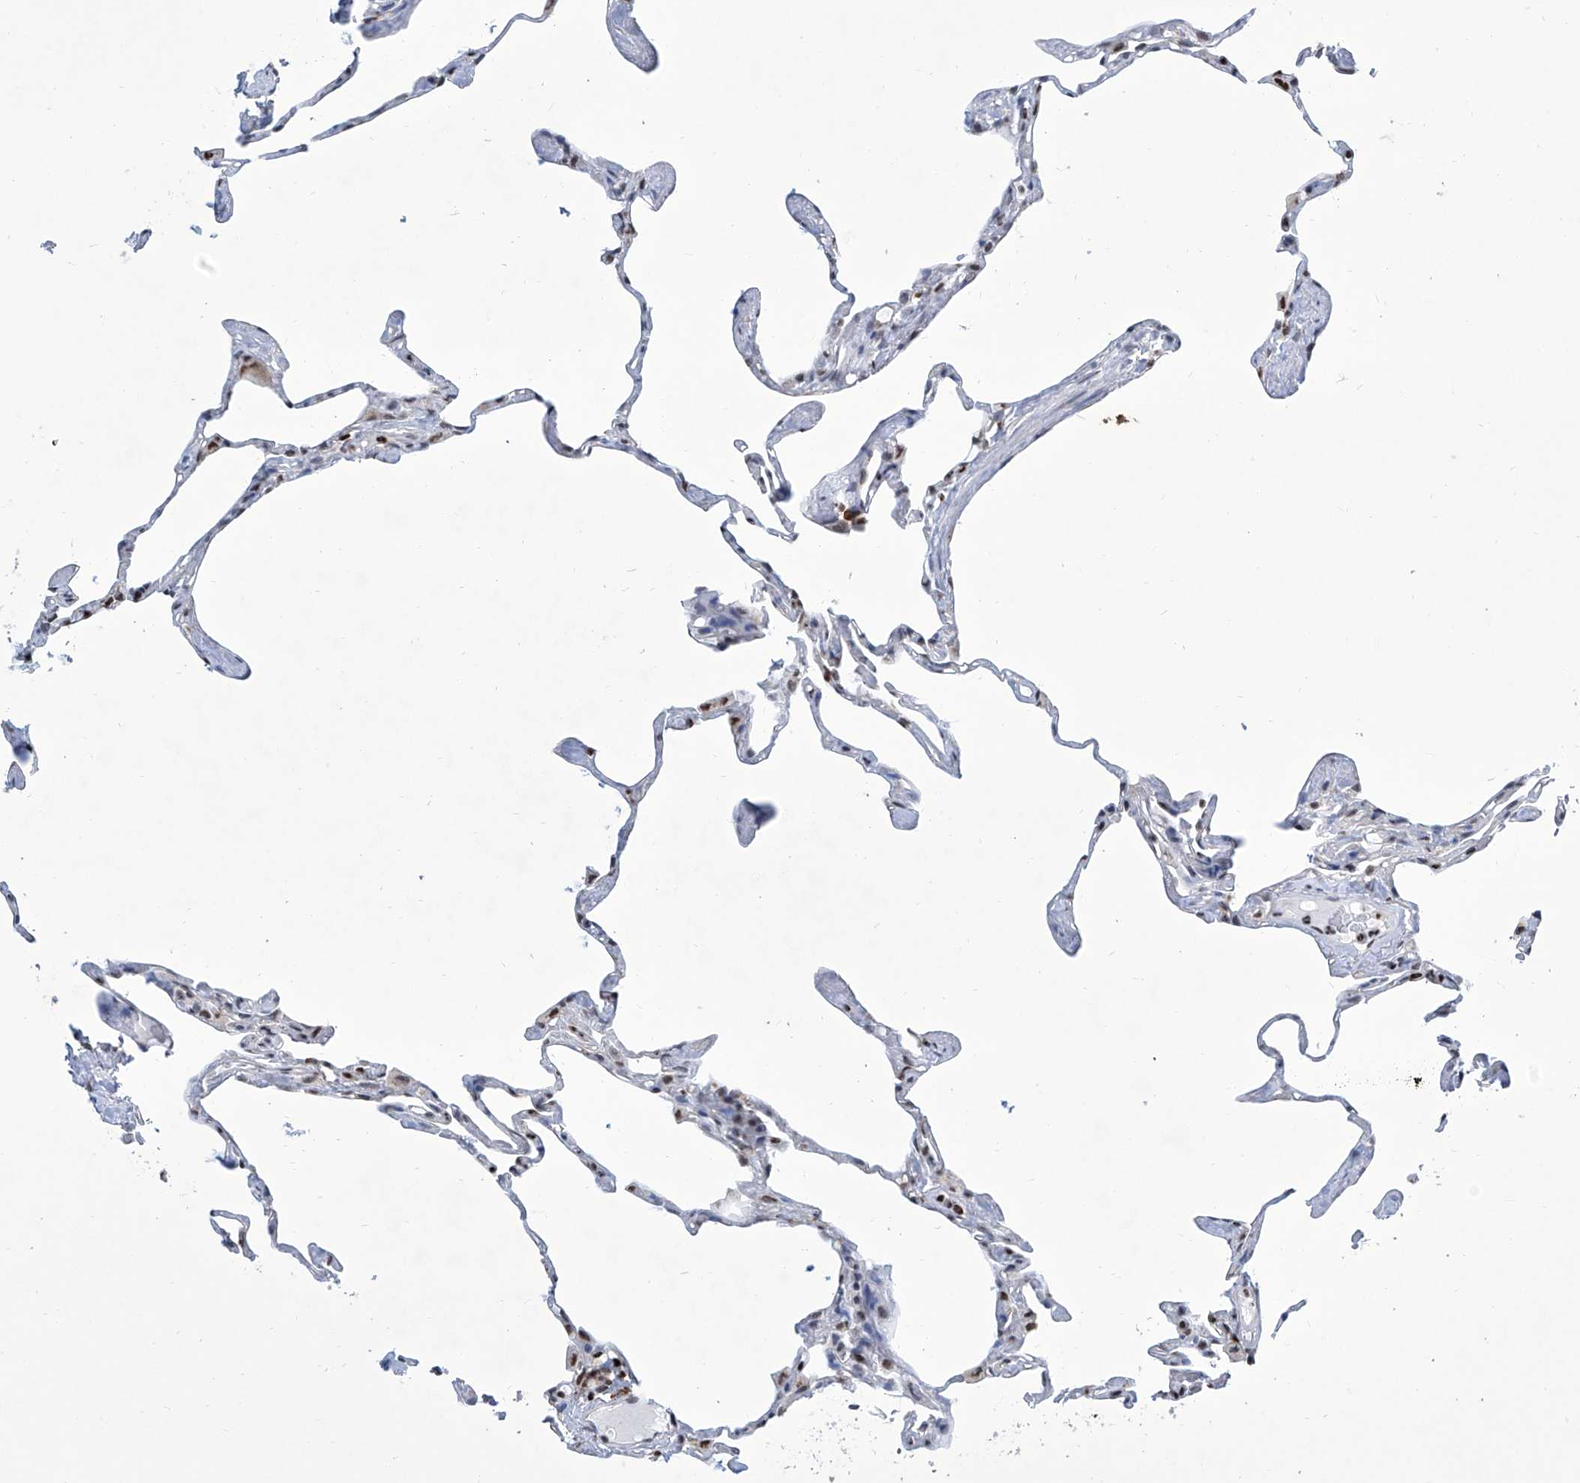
{"staining": {"intensity": "moderate", "quantity": "<25%", "location": "nuclear"}, "tissue": "lung", "cell_type": "Alveolar cells", "image_type": "normal", "snomed": [{"axis": "morphology", "description": "Normal tissue, NOS"}, {"axis": "topography", "description": "Lung"}], "caption": "Protein expression analysis of unremarkable lung exhibits moderate nuclear expression in approximately <25% of alveolar cells.", "gene": "SREBF2", "patient": {"sex": "male", "age": 65}}